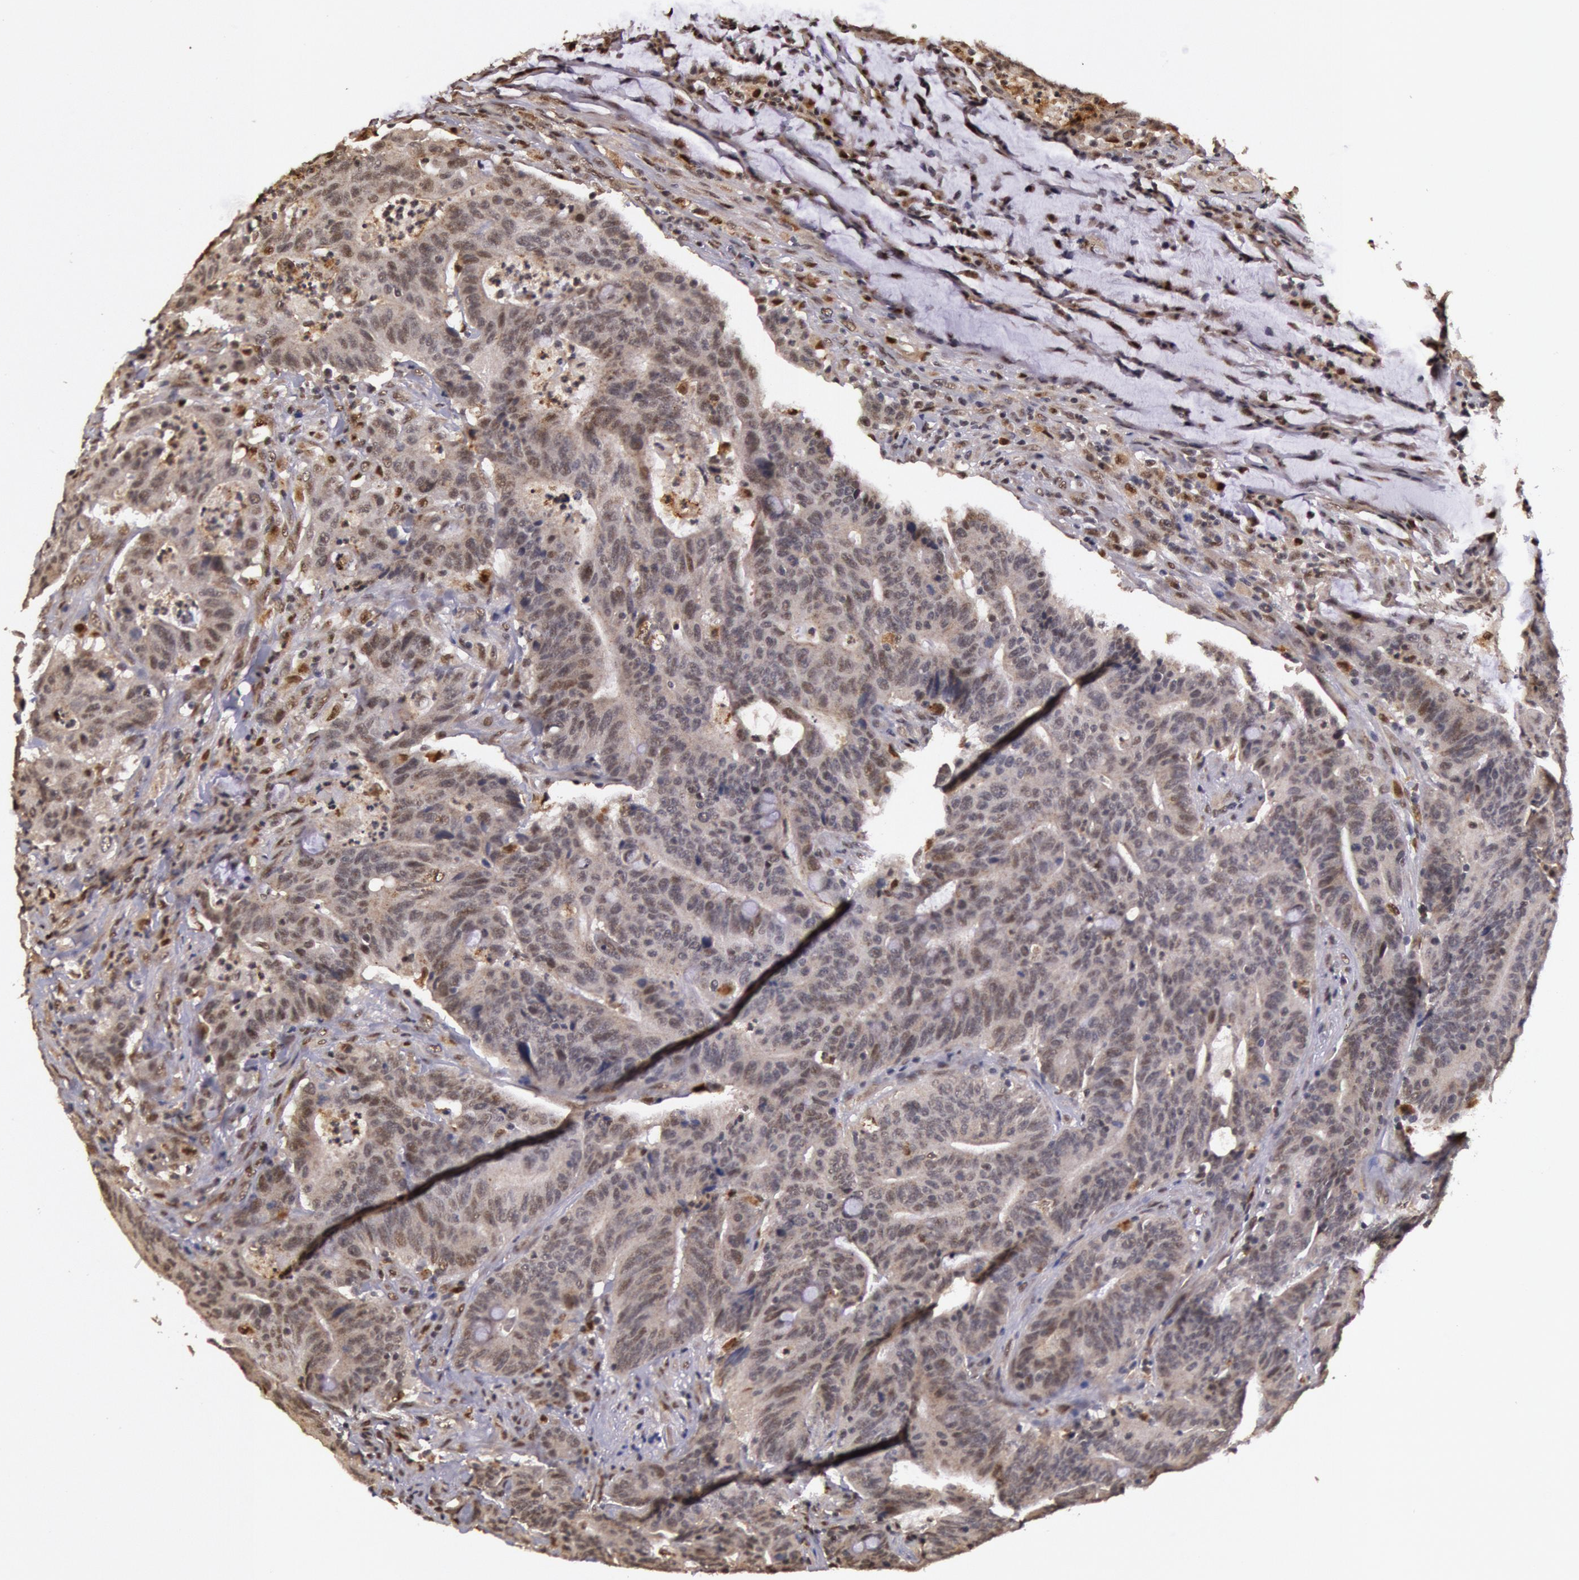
{"staining": {"intensity": "weak", "quantity": "25%-75%", "location": "nuclear"}, "tissue": "colorectal cancer", "cell_type": "Tumor cells", "image_type": "cancer", "snomed": [{"axis": "morphology", "description": "Adenocarcinoma, NOS"}, {"axis": "topography", "description": "Colon"}], "caption": "Adenocarcinoma (colorectal) stained for a protein exhibits weak nuclear positivity in tumor cells. Nuclei are stained in blue.", "gene": "LIG4", "patient": {"sex": "male", "age": 54}}